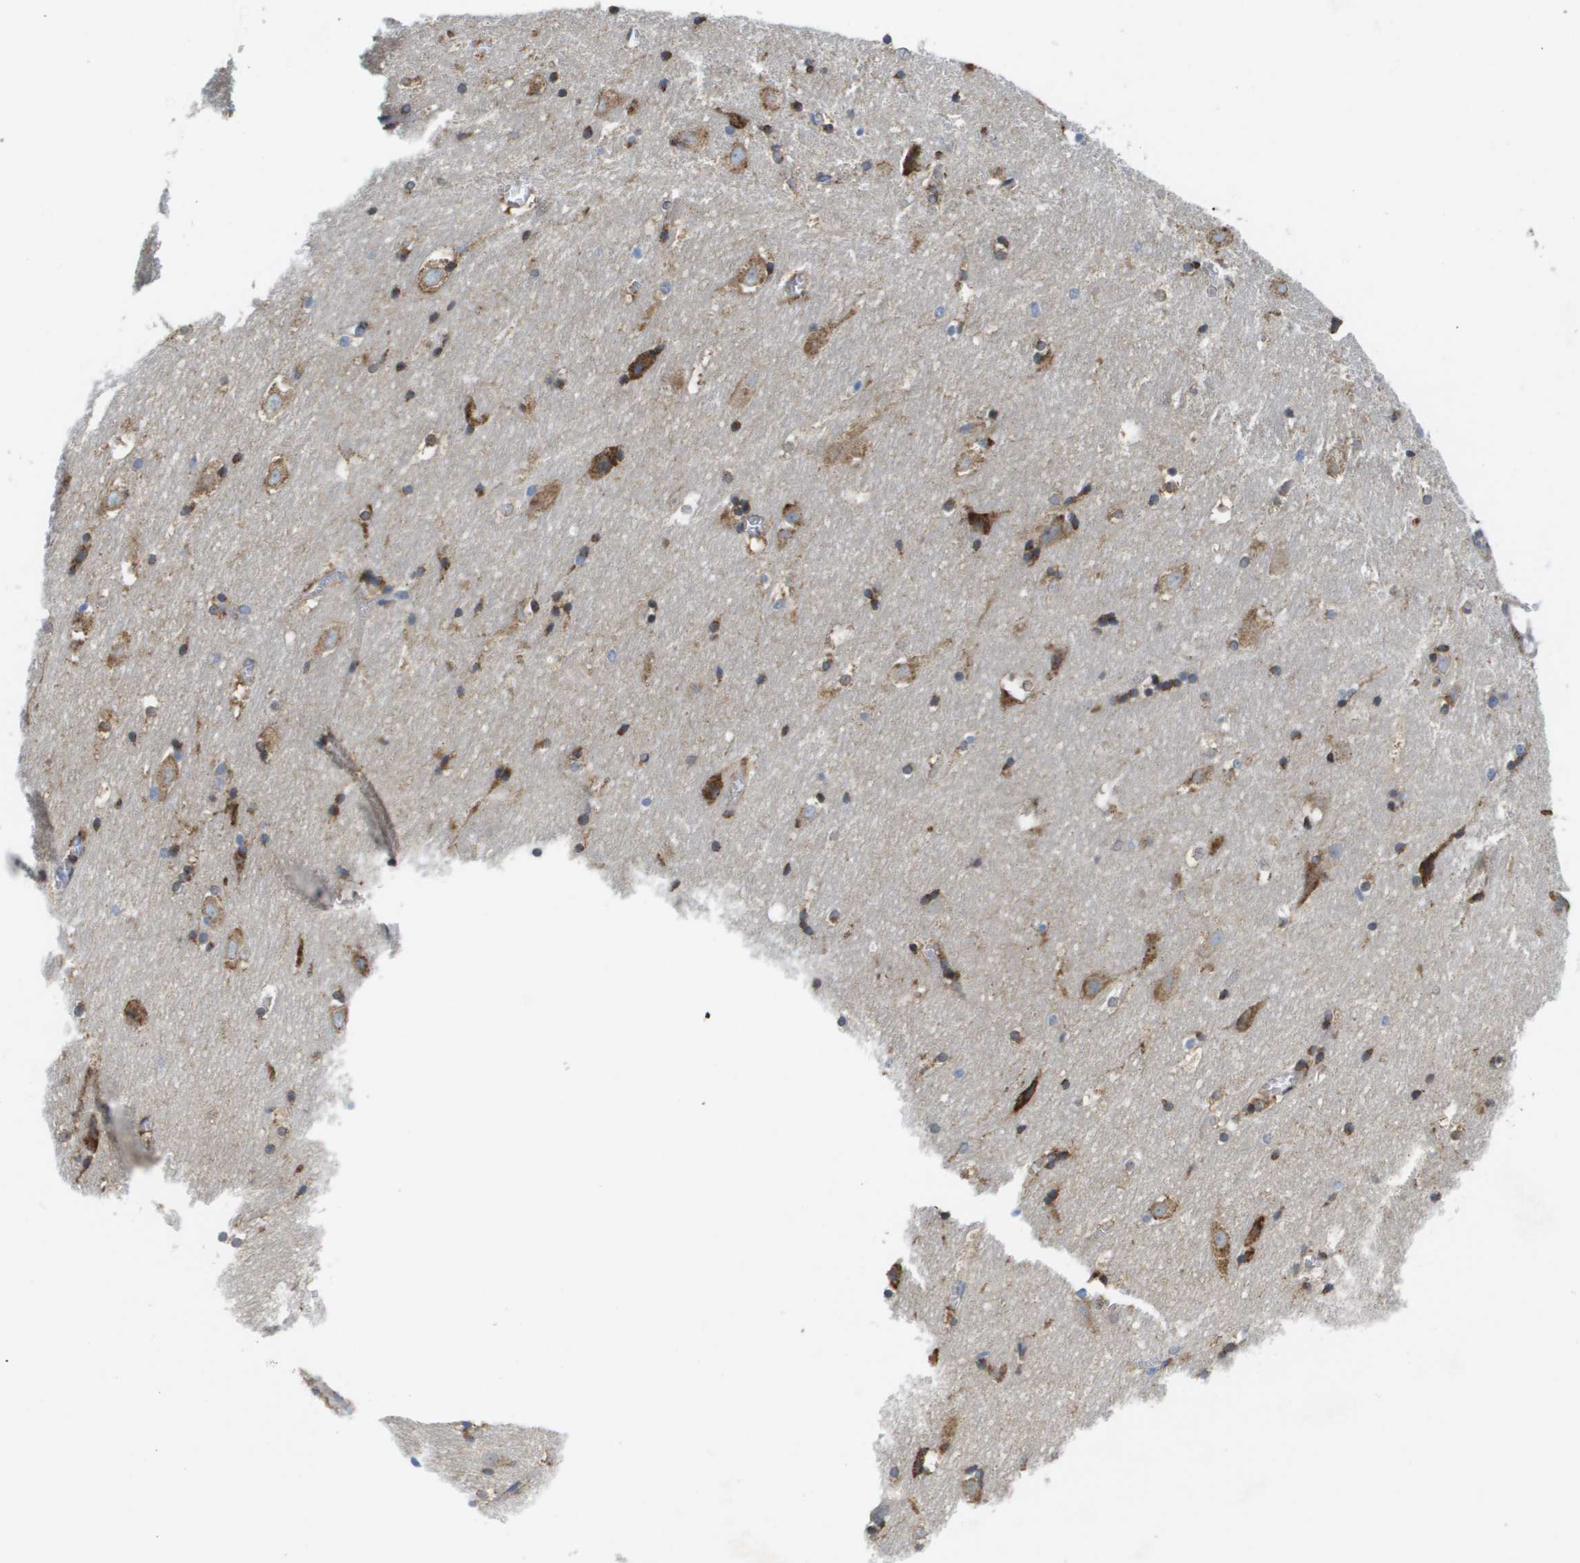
{"staining": {"intensity": "moderate", "quantity": "25%-75%", "location": "cytoplasmic/membranous"}, "tissue": "hippocampus", "cell_type": "Glial cells", "image_type": "normal", "snomed": [{"axis": "morphology", "description": "Normal tissue, NOS"}, {"axis": "topography", "description": "Hippocampus"}], "caption": "Human hippocampus stained for a protein (brown) demonstrates moderate cytoplasmic/membranous positive expression in about 25%-75% of glial cells.", "gene": "ST3GAL2", "patient": {"sex": "male", "age": 45}}